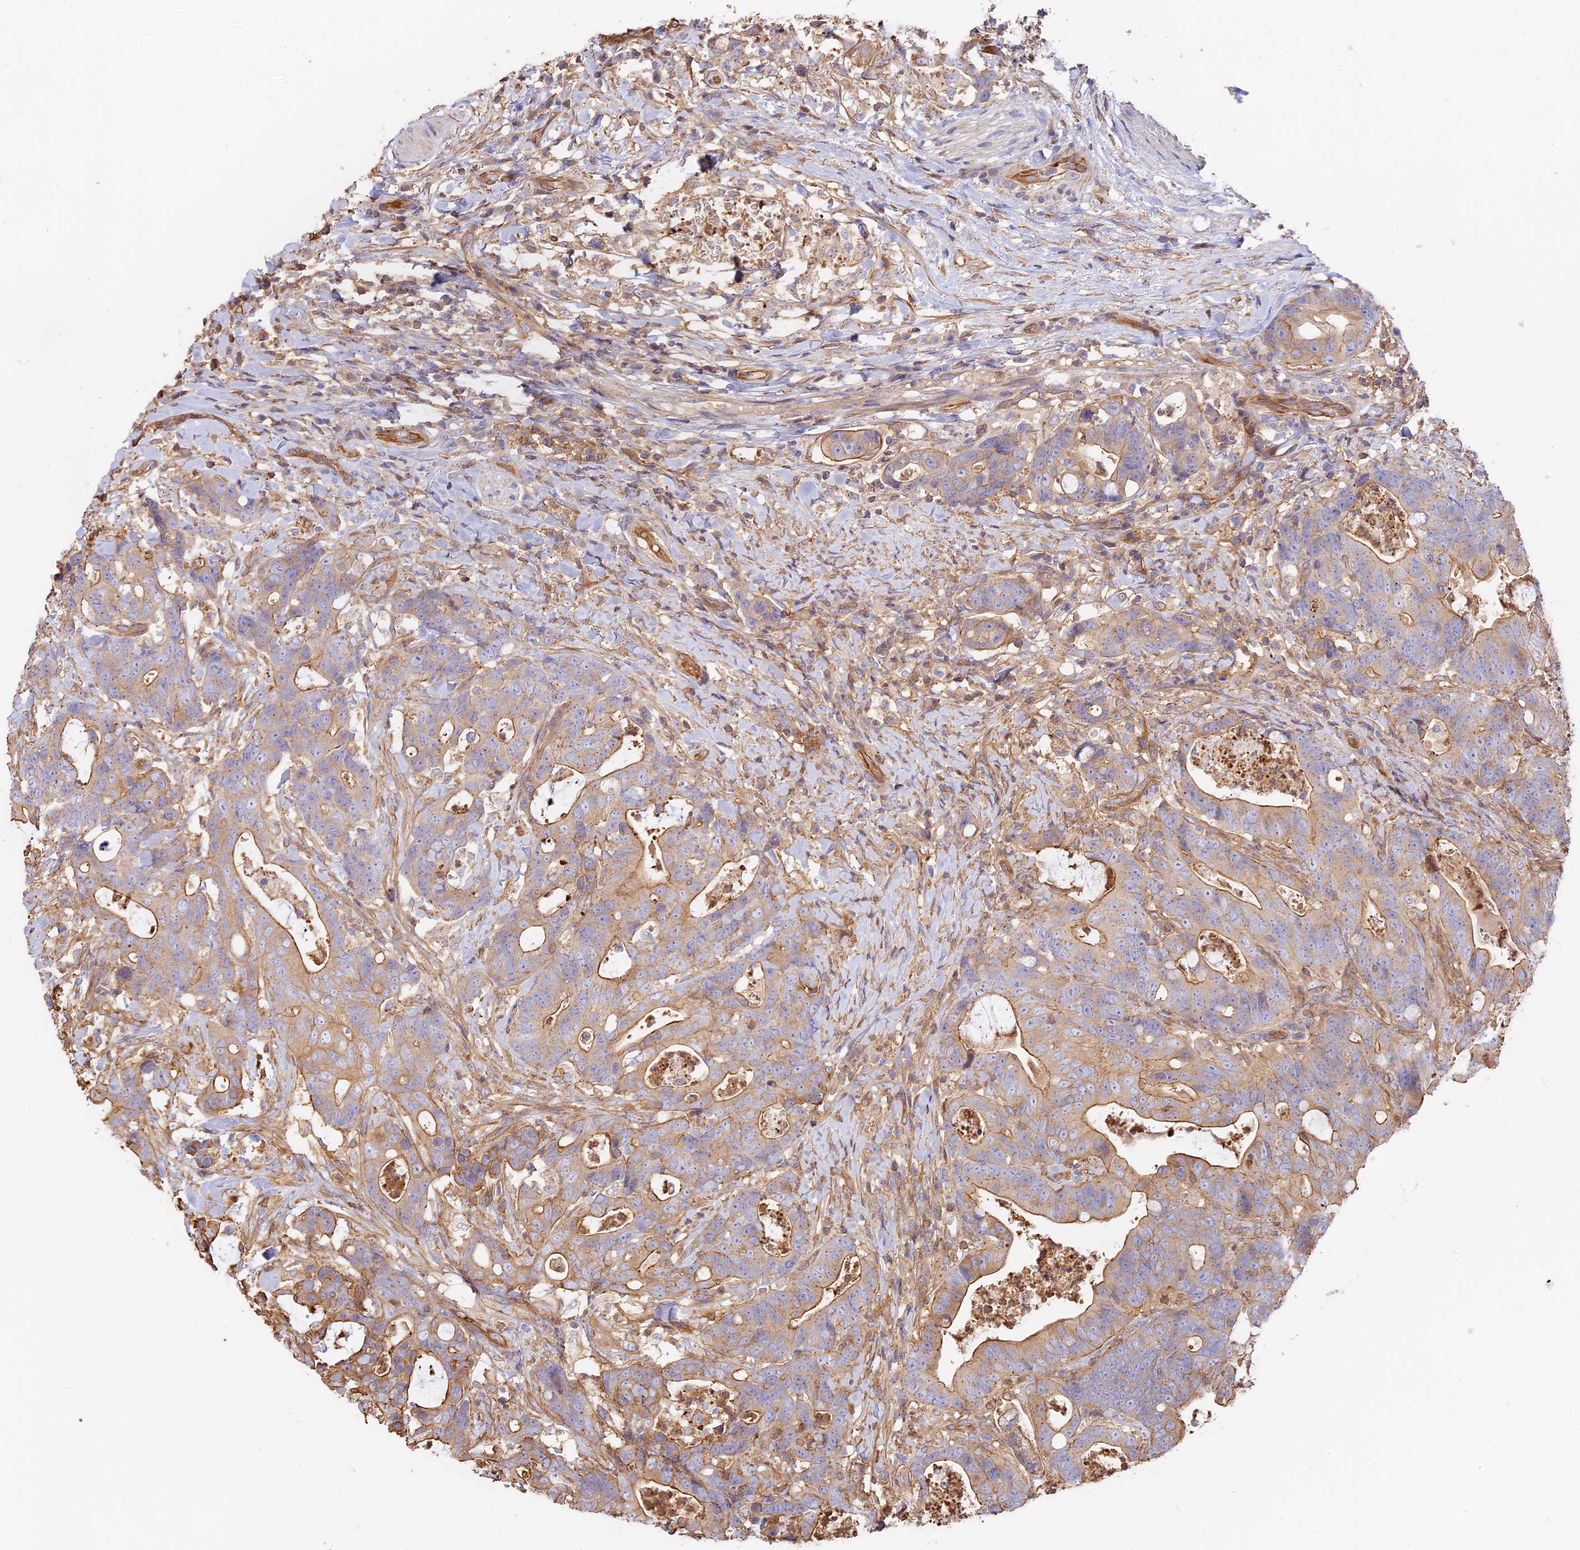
{"staining": {"intensity": "weak", "quantity": ">75%", "location": "cytoplasmic/membranous"}, "tissue": "colorectal cancer", "cell_type": "Tumor cells", "image_type": "cancer", "snomed": [{"axis": "morphology", "description": "Adenocarcinoma, NOS"}, {"axis": "topography", "description": "Colon"}], "caption": "Protein expression by immunohistochemistry (IHC) shows weak cytoplasmic/membranous positivity in about >75% of tumor cells in colorectal cancer (adenocarcinoma).", "gene": "VPS18", "patient": {"sex": "female", "age": 82}}